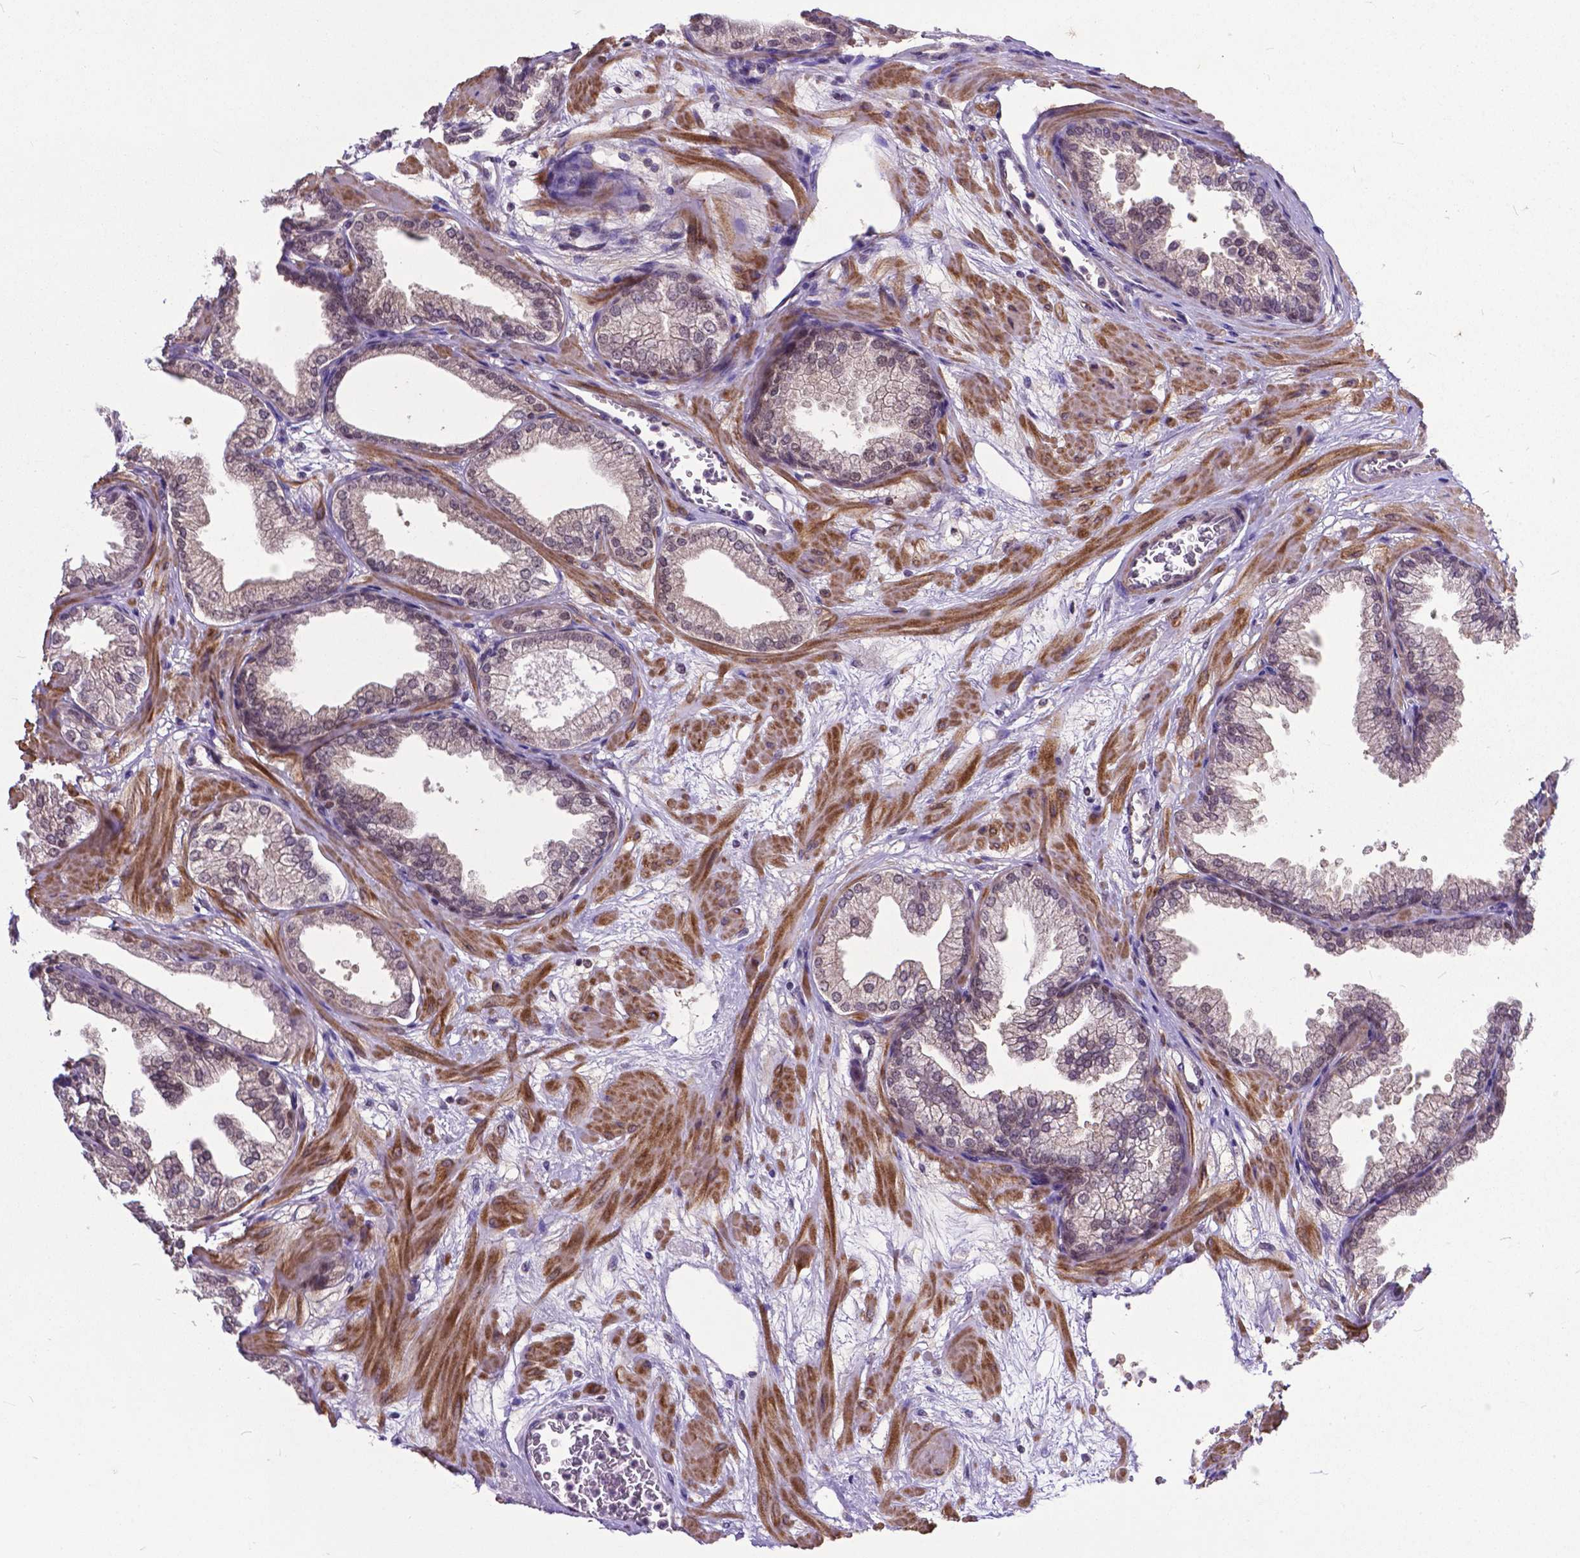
{"staining": {"intensity": "weak", "quantity": "<25%", "location": "cytoplasmic/membranous,nuclear"}, "tissue": "prostate", "cell_type": "Glandular cells", "image_type": "normal", "snomed": [{"axis": "morphology", "description": "Normal tissue, NOS"}, {"axis": "topography", "description": "Prostate"}], "caption": "An IHC histopathology image of unremarkable prostate is shown. There is no staining in glandular cells of prostate. (DAB (3,3'-diaminobenzidine) immunohistochemistry with hematoxylin counter stain).", "gene": "OTUB1", "patient": {"sex": "male", "age": 37}}